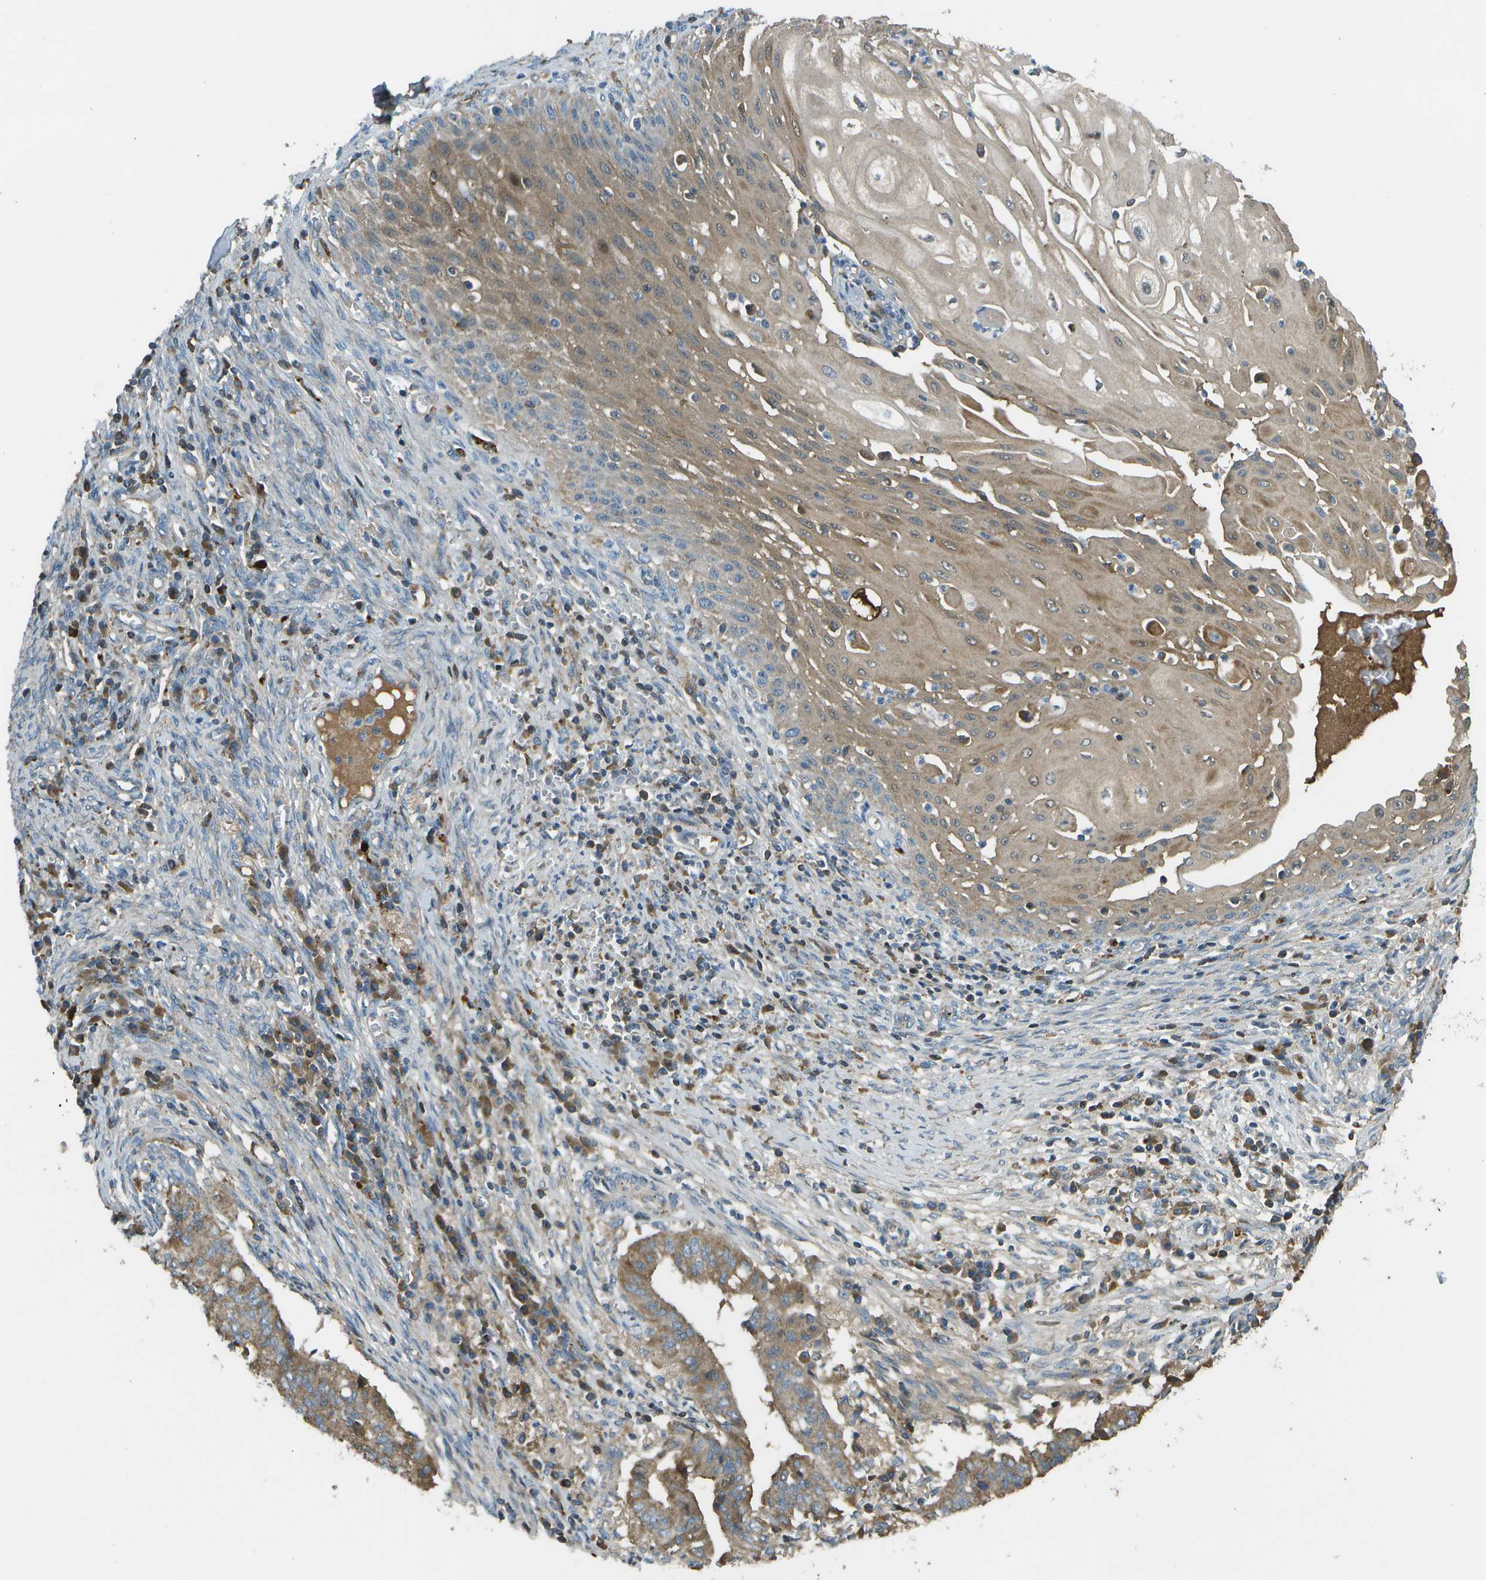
{"staining": {"intensity": "moderate", "quantity": ">75%", "location": "cytoplasmic/membranous"}, "tissue": "cervical cancer", "cell_type": "Tumor cells", "image_type": "cancer", "snomed": [{"axis": "morphology", "description": "Adenocarcinoma, NOS"}, {"axis": "topography", "description": "Cervix"}], "caption": "There is medium levels of moderate cytoplasmic/membranous expression in tumor cells of cervical cancer, as demonstrated by immunohistochemical staining (brown color).", "gene": "PXYLP1", "patient": {"sex": "female", "age": 44}}